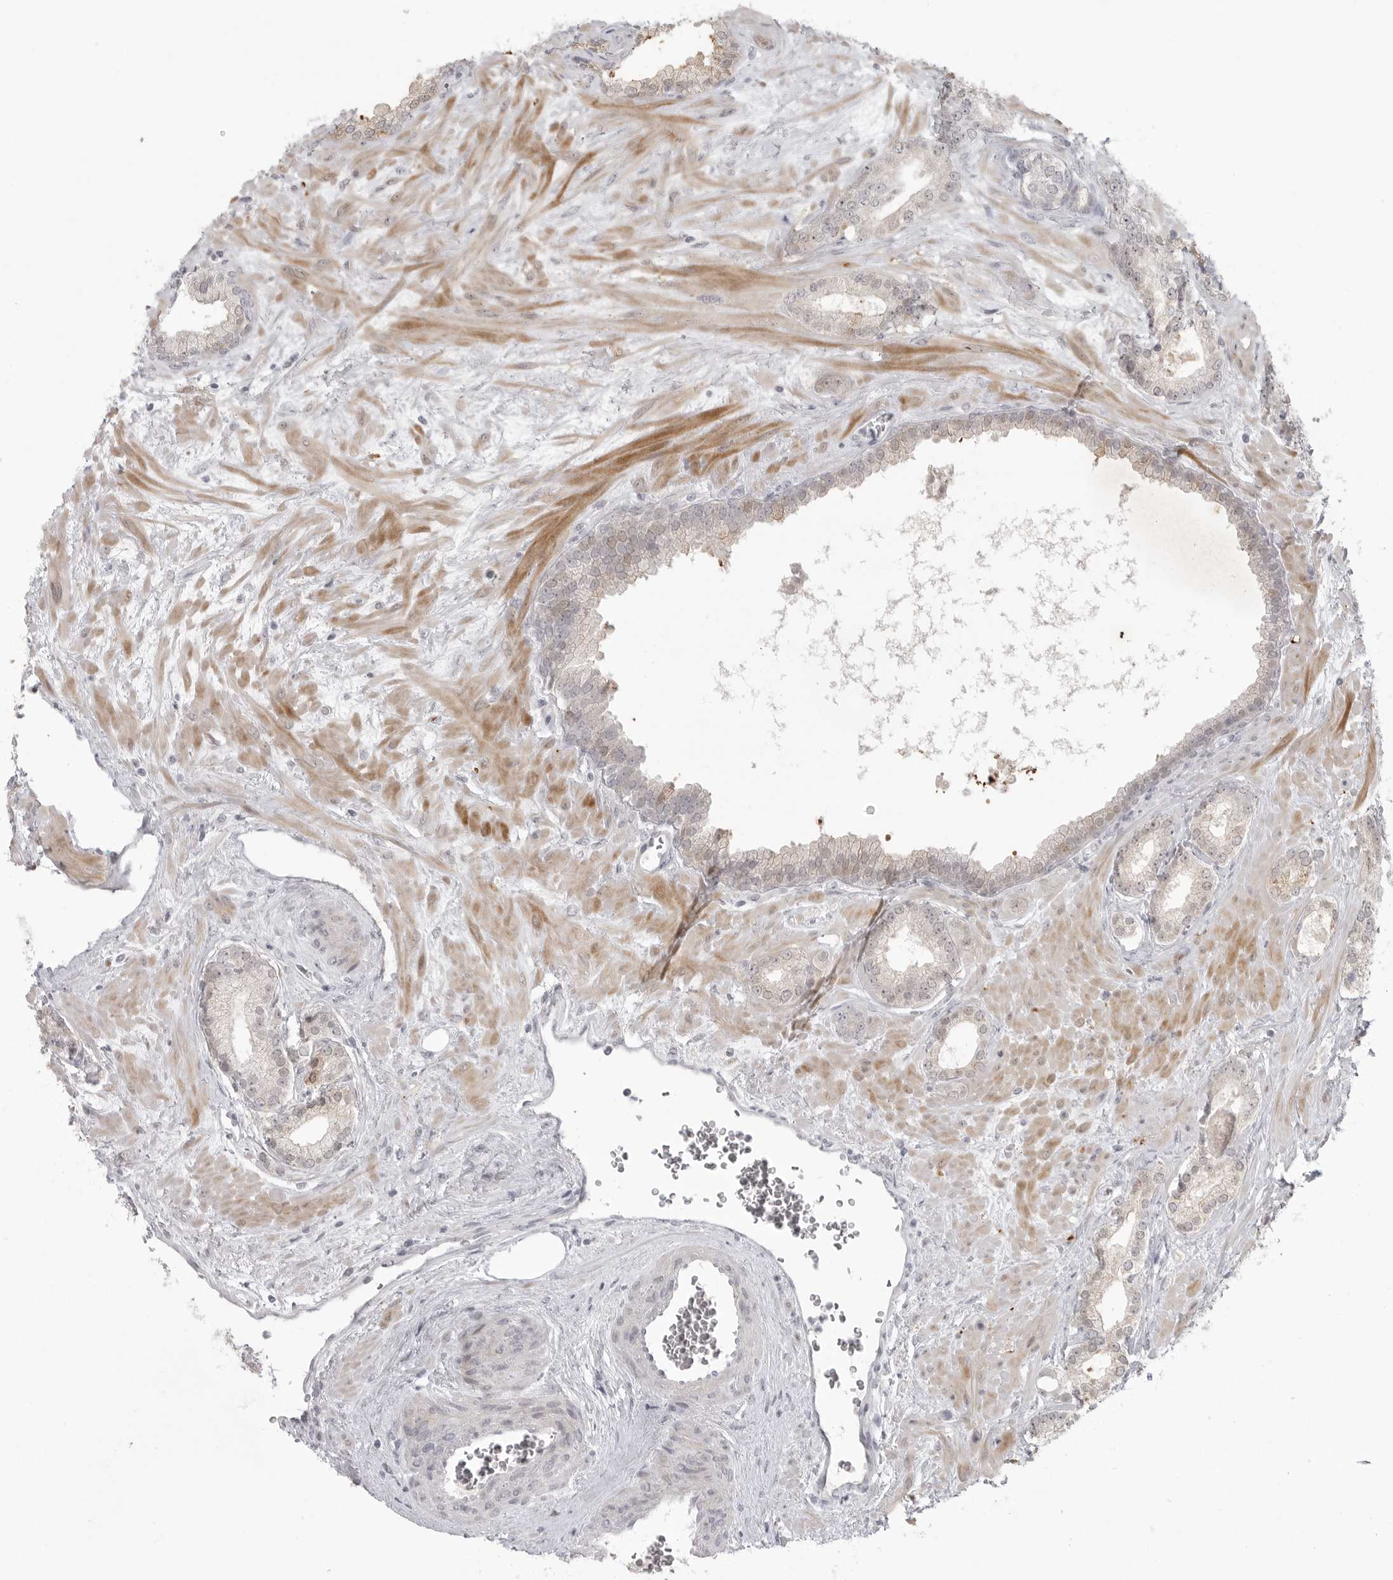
{"staining": {"intensity": "weak", "quantity": "<25%", "location": "cytoplasmic/membranous"}, "tissue": "prostate cancer", "cell_type": "Tumor cells", "image_type": "cancer", "snomed": [{"axis": "morphology", "description": "Adenocarcinoma, Low grade"}, {"axis": "topography", "description": "Prostate"}], "caption": "Tumor cells are negative for protein expression in human low-grade adenocarcinoma (prostate).", "gene": "TCTN3", "patient": {"sex": "male", "age": 70}}